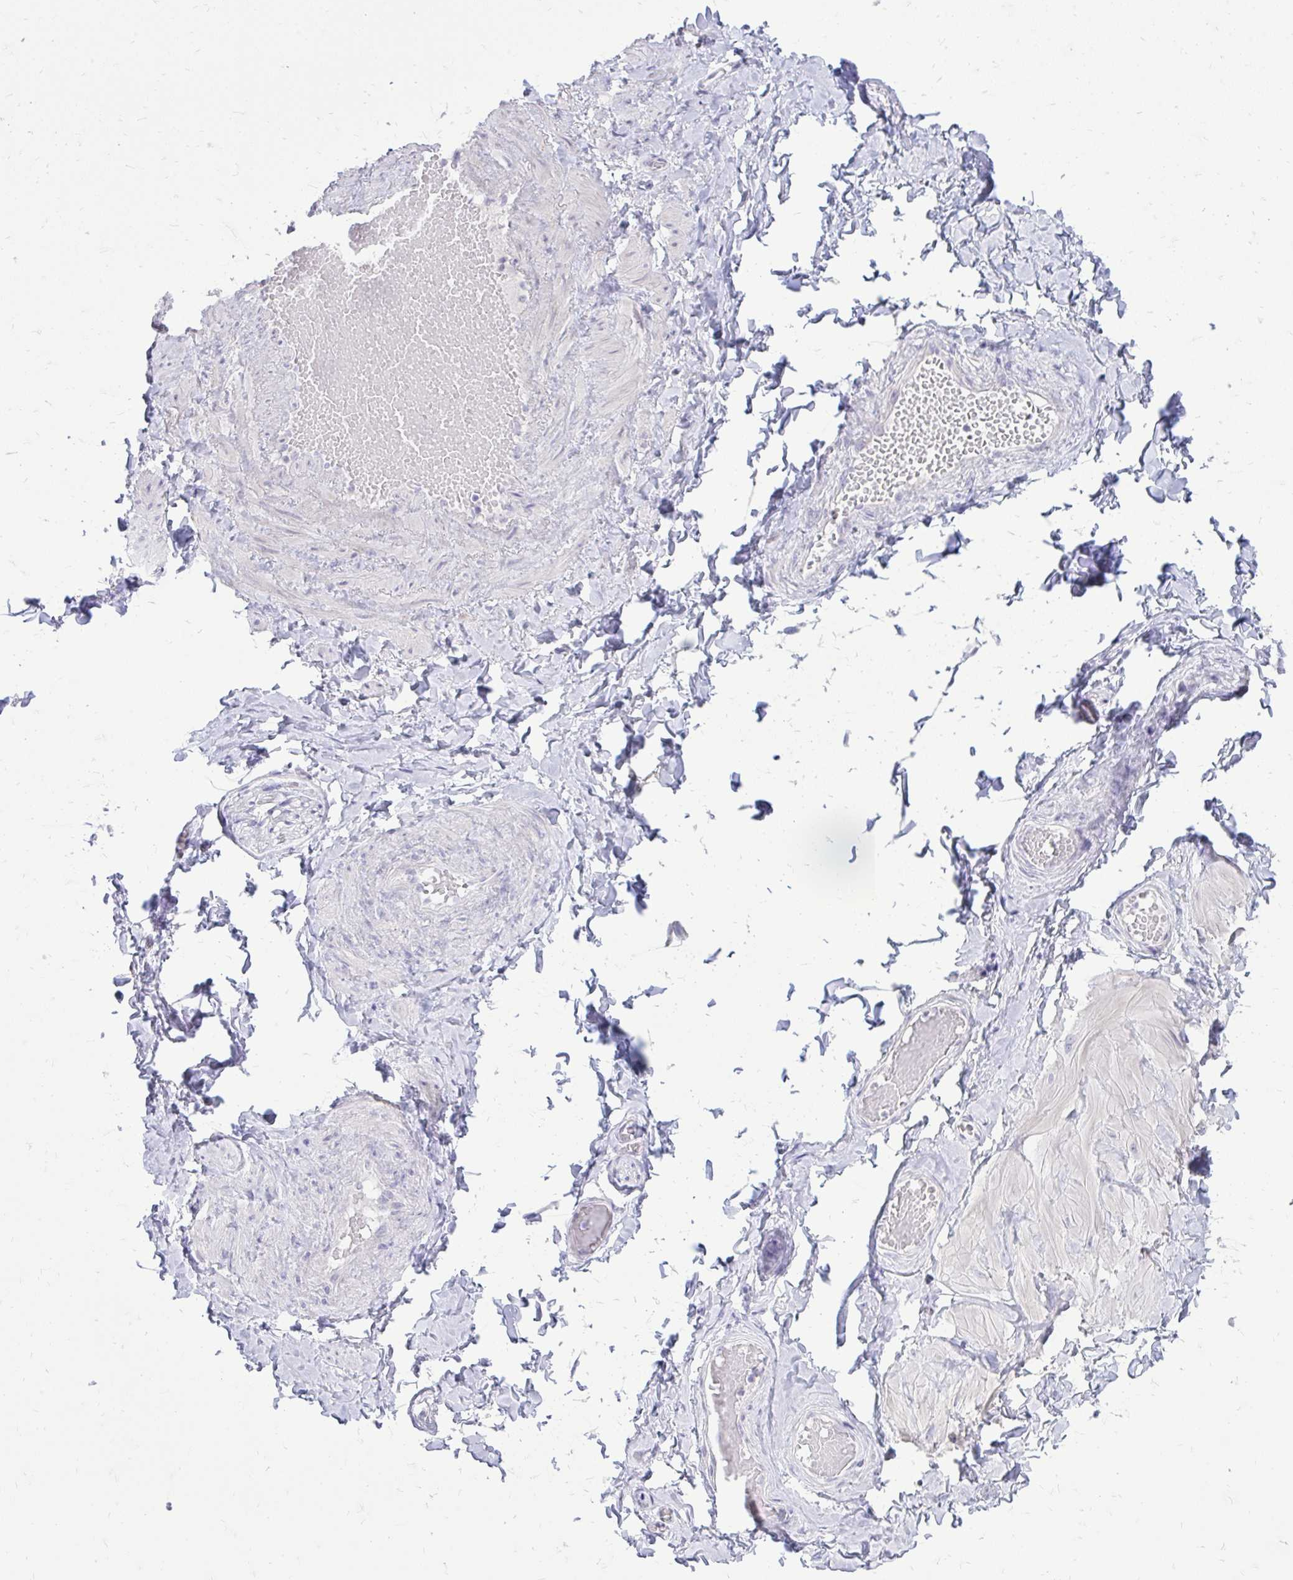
{"staining": {"intensity": "negative", "quantity": "none", "location": "none"}, "tissue": "soft tissue", "cell_type": "Fibroblasts", "image_type": "normal", "snomed": [{"axis": "morphology", "description": "Normal tissue, NOS"}, {"axis": "topography", "description": "Soft tissue"}, {"axis": "topography", "description": "Adipose tissue"}, {"axis": "topography", "description": "Vascular tissue"}, {"axis": "topography", "description": "Peripheral nerve tissue"}], "caption": "This is a photomicrograph of immunohistochemistry (IHC) staining of benign soft tissue, which shows no positivity in fibroblasts.", "gene": "SPTBN2", "patient": {"sex": "male", "age": 29}}